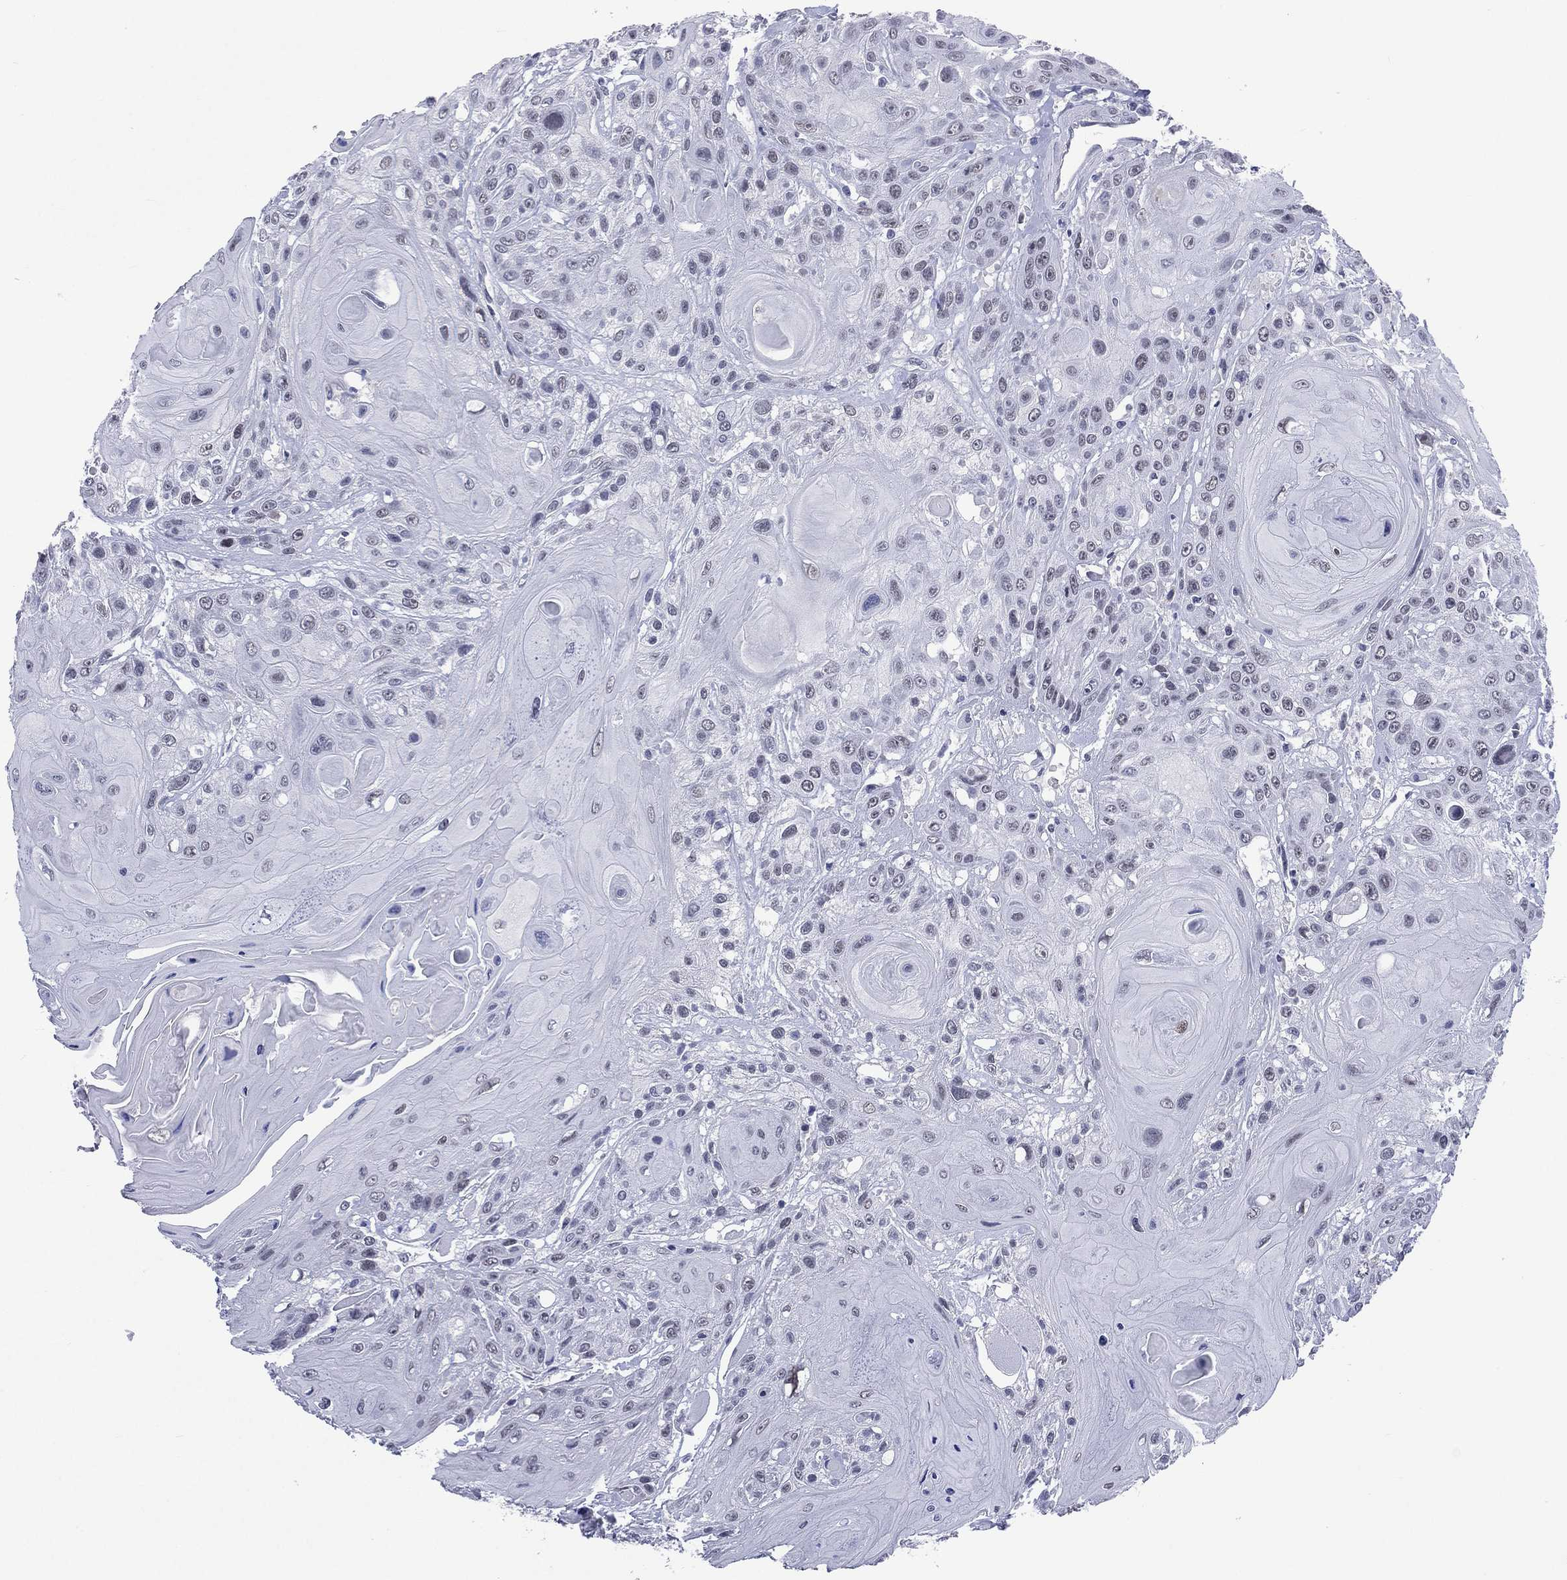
{"staining": {"intensity": "negative", "quantity": "none", "location": "none"}, "tissue": "head and neck cancer", "cell_type": "Tumor cells", "image_type": "cancer", "snomed": [{"axis": "morphology", "description": "Squamous cell carcinoma, NOS"}, {"axis": "topography", "description": "Head-Neck"}], "caption": "High power microscopy photomicrograph of an immunohistochemistry histopathology image of squamous cell carcinoma (head and neck), revealing no significant staining in tumor cells.", "gene": "SSX1", "patient": {"sex": "female", "age": 59}}